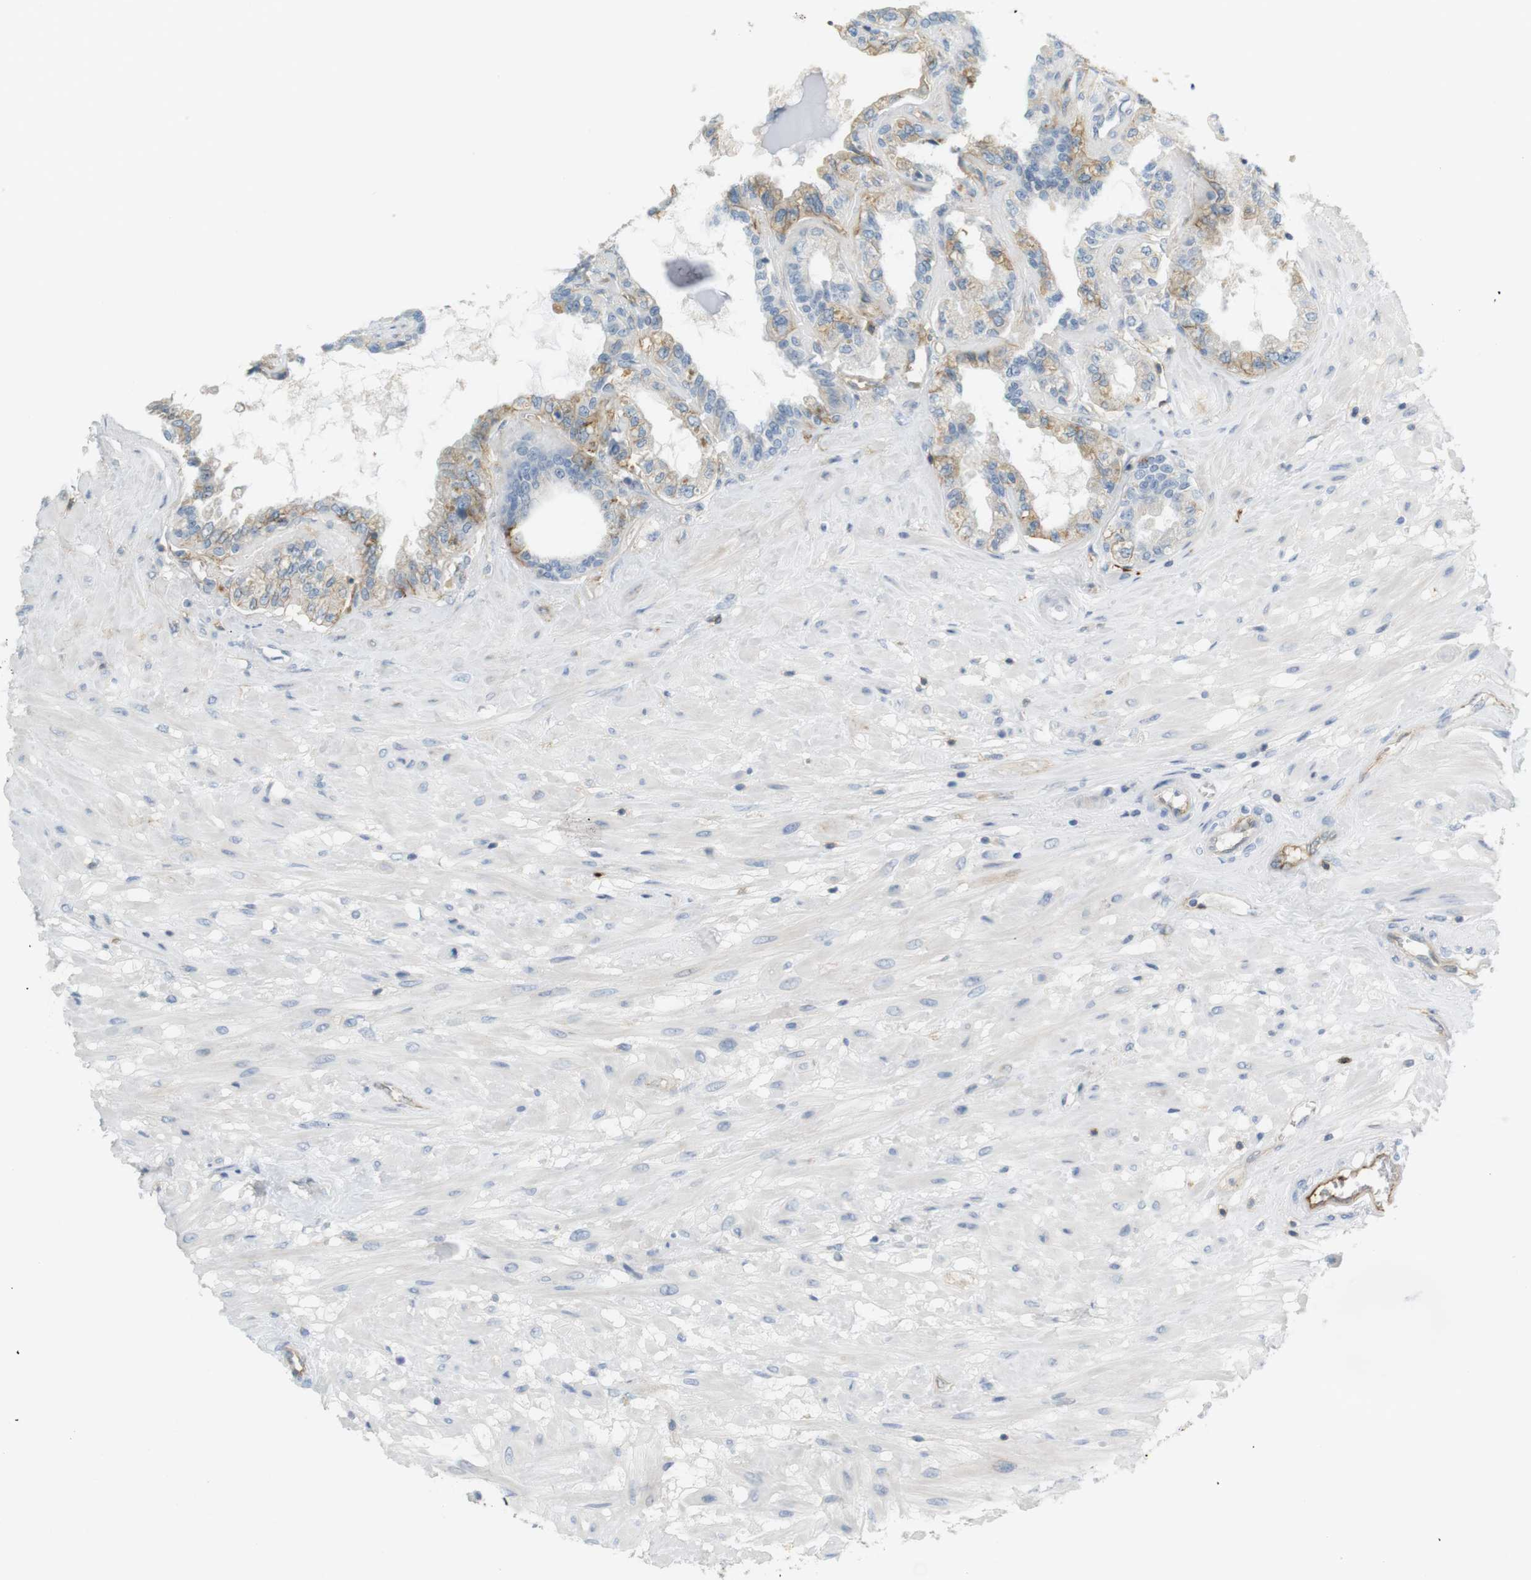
{"staining": {"intensity": "moderate", "quantity": "<25%", "location": "cytoplasmic/membranous"}, "tissue": "seminal vesicle", "cell_type": "Glandular cells", "image_type": "normal", "snomed": [{"axis": "morphology", "description": "Normal tissue, NOS"}, {"axis": "morphology", "description": "Inflammation, NOS"}, {"axis": "topography", "description": "Urinary bladder"}, {"axis": "topography", "description": "Prostate"}, {"axis": "topography", "description": "Seminal veicle"}], "caption": "Immunohistochemistry of normal human seminal vesicle demonstrates low levels of moderate cytoplasmic/membranous positivity in approximately <25% of glandular cells.", "gene": "F2R", "patient": {"sex": "male", "age": 82}}